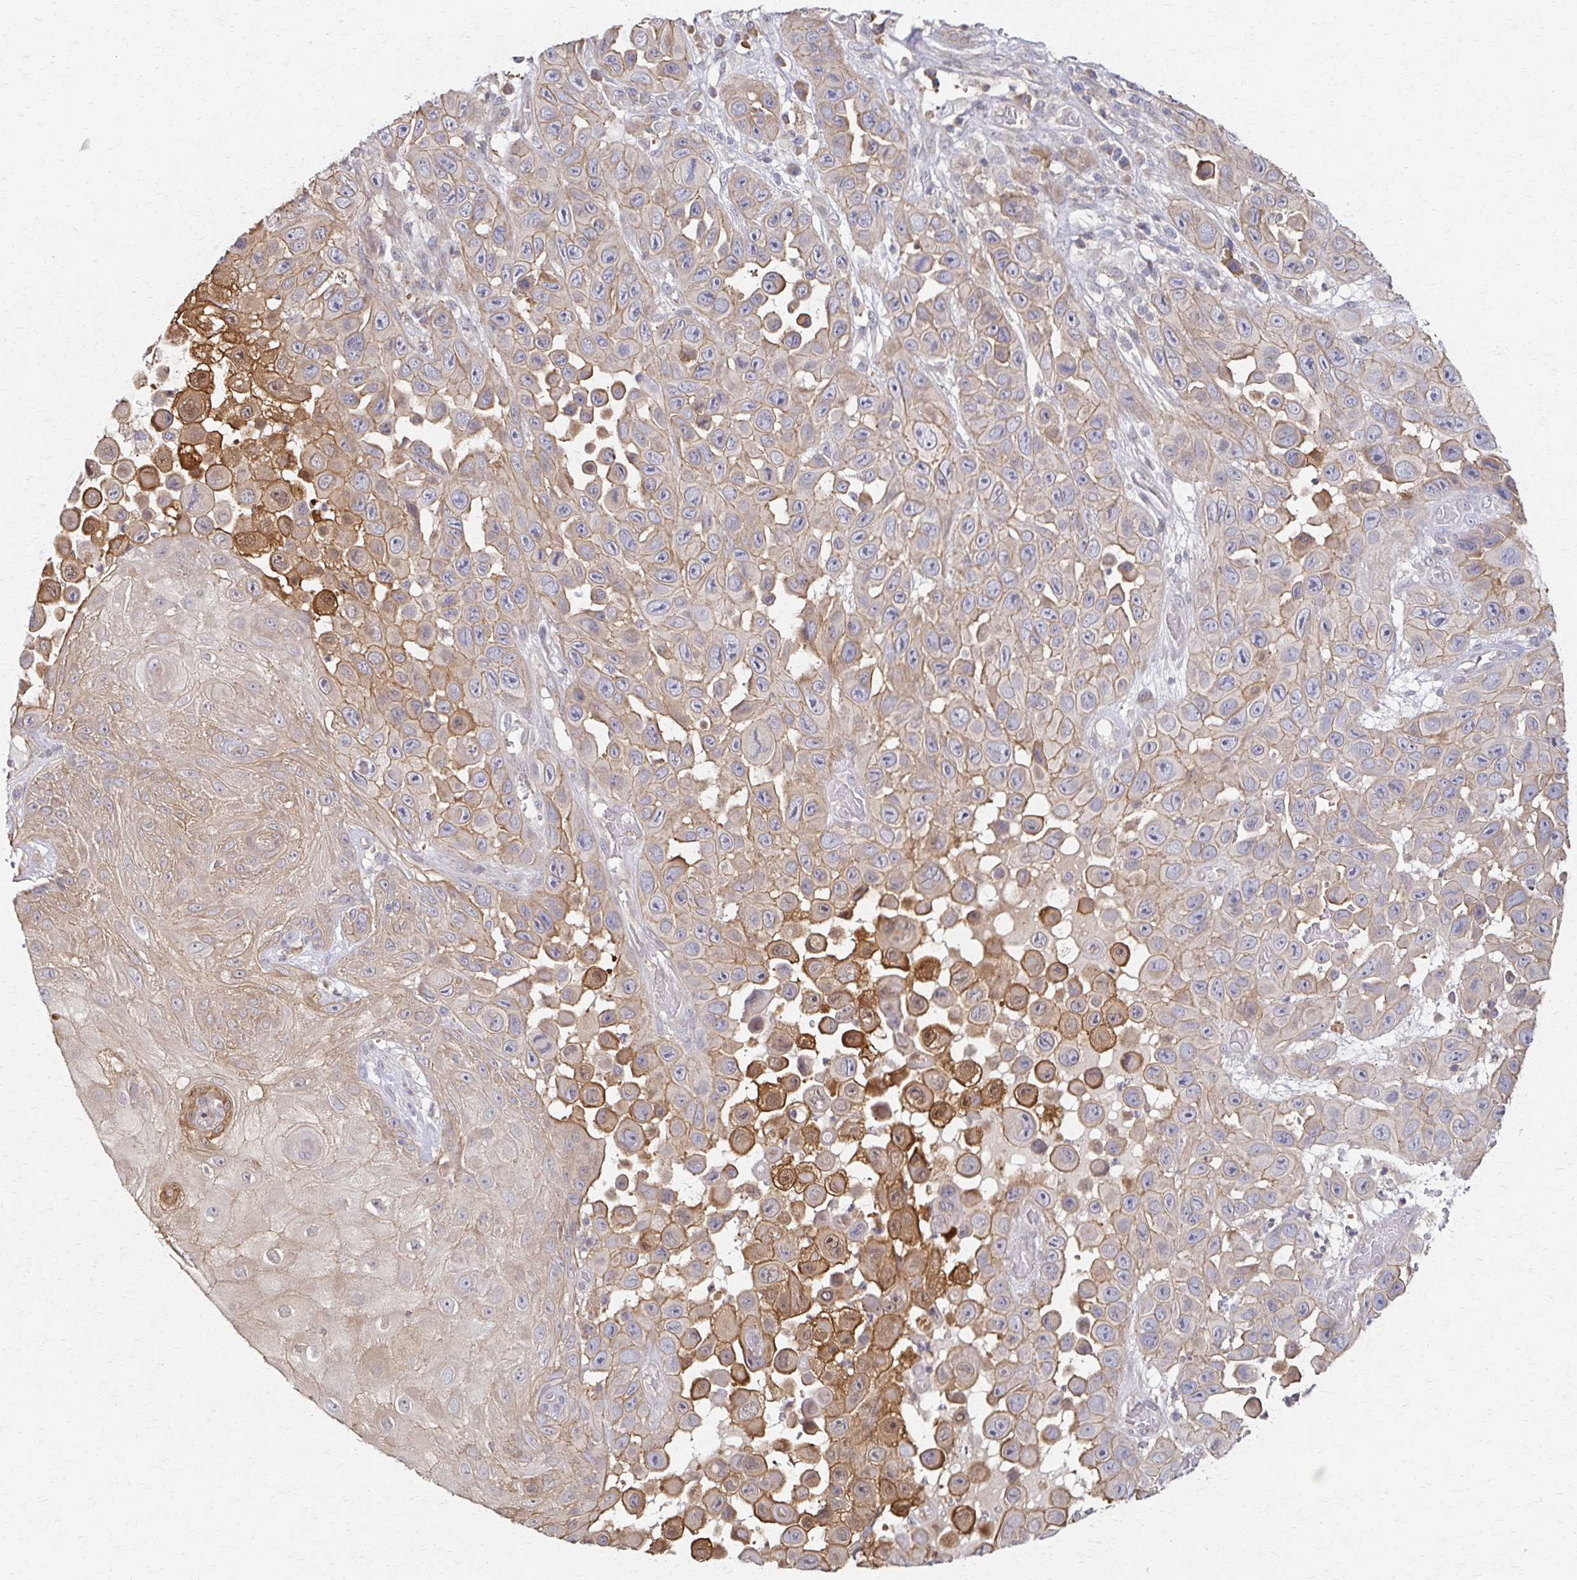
{"staining": {"intensity": "moderate", "quantity": "25%-75%", "location": "cytoplasmic/membranous"}, "tissue": "skin cancer", "cell_type": "Tumor cells", "image_type": "cancer", "snomed": [{"axis": "morphology", "description": "Squamous cell carcinoma, NOS"}, {"axis": "topography", "description": "Skin"}], "caption": "A brown stain labels moderate cytoplasmic/membranous expression of a protein in skin cancer (squamous cell carcinoma) tumor cells.", "gene": "EOLA2", "patient": {"sex": "male", "age": 81}}